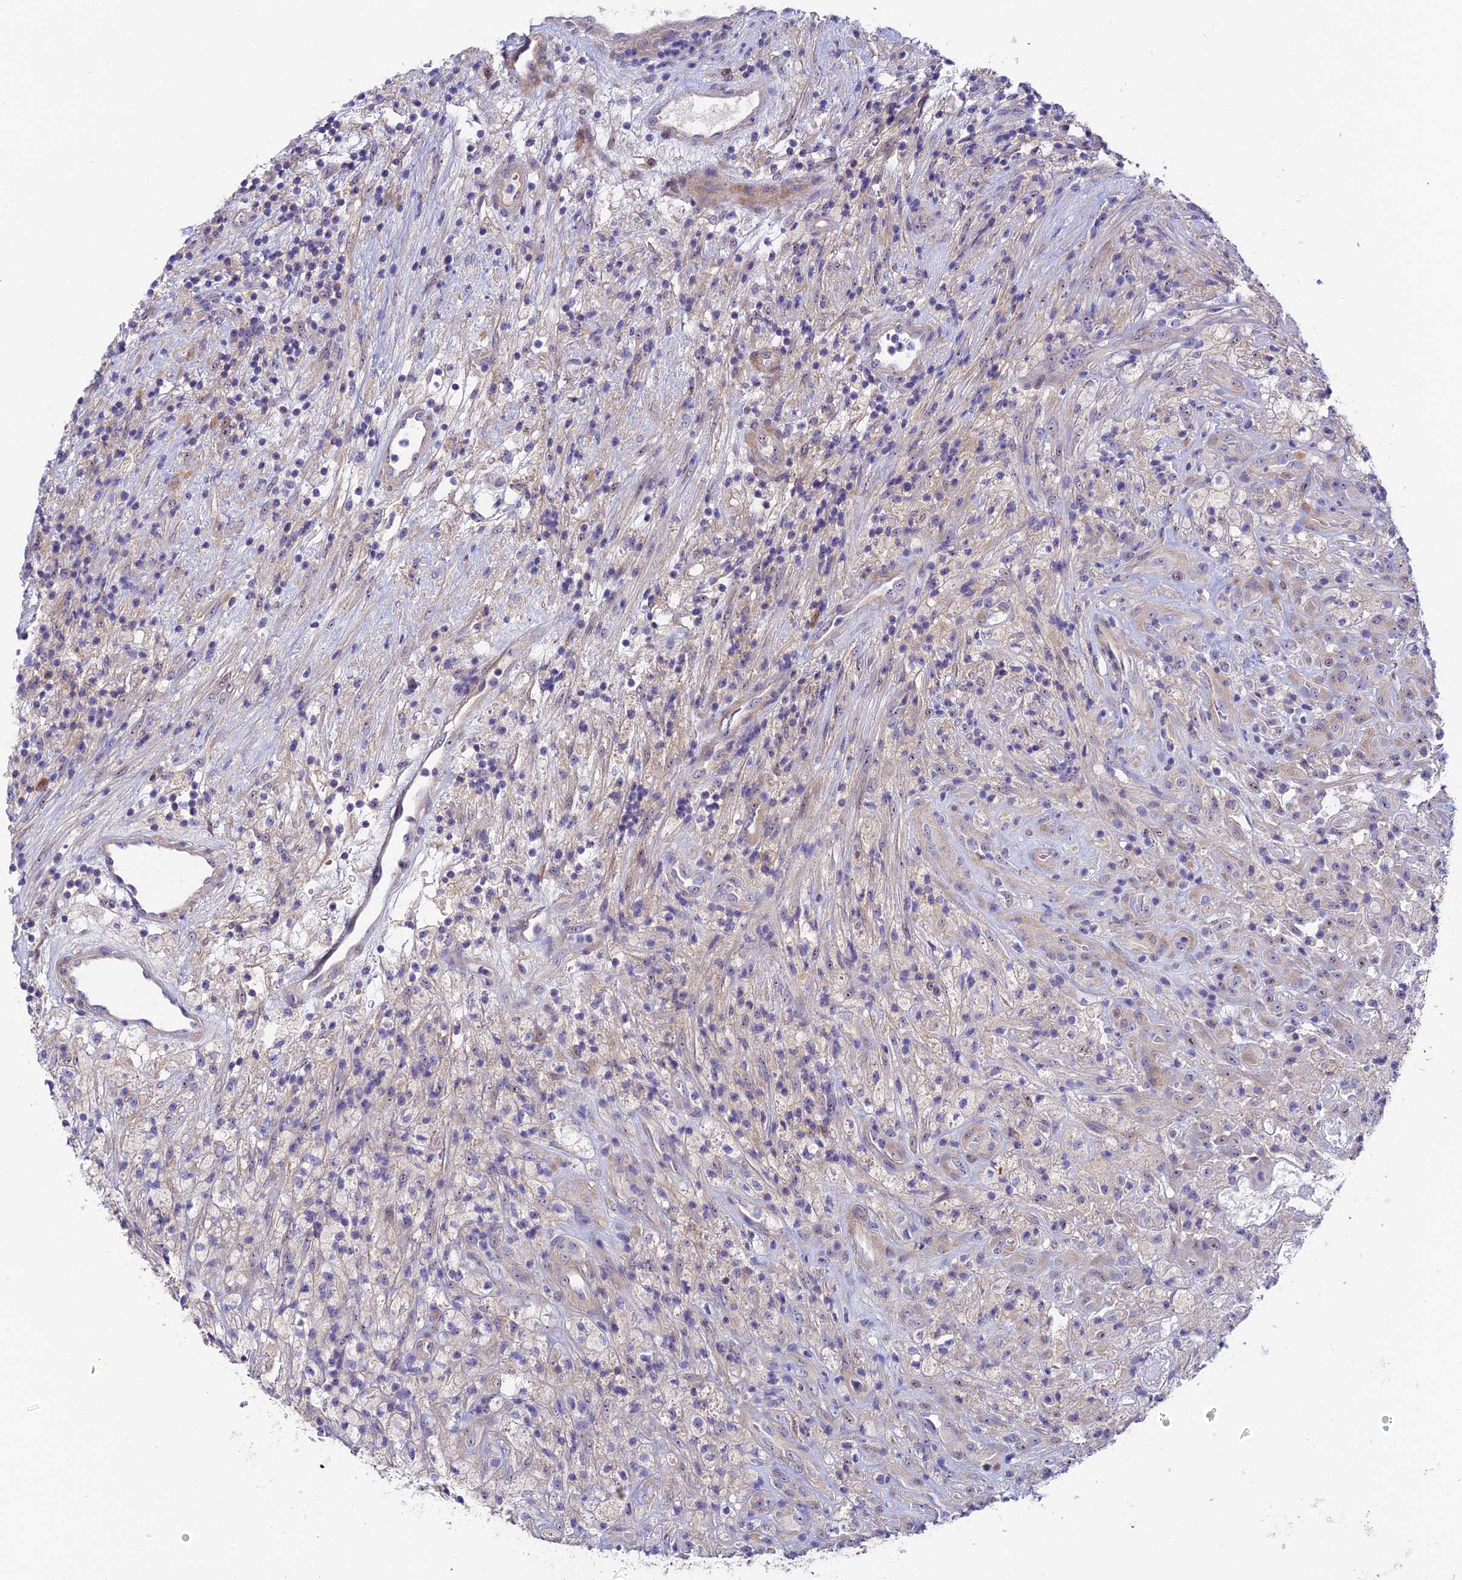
{"staining": {"intensity": "weak", "quantity": "<25%", "location": "cytoplasmic/membranous"}, "tissue": "glioma", "cell_type": "Tumor cells", "image_type": "cancer", "snomed": [{"axis": "morphology", "description": "Glioma, malignant, High grade"}, {"axis": "topography", "description": "Brain"}], "caption": "IHC of human glioma demonstrates no expression in tumor cells.", "gene": "DUSP29", "patient": {"sex": "male", "age": 69}}